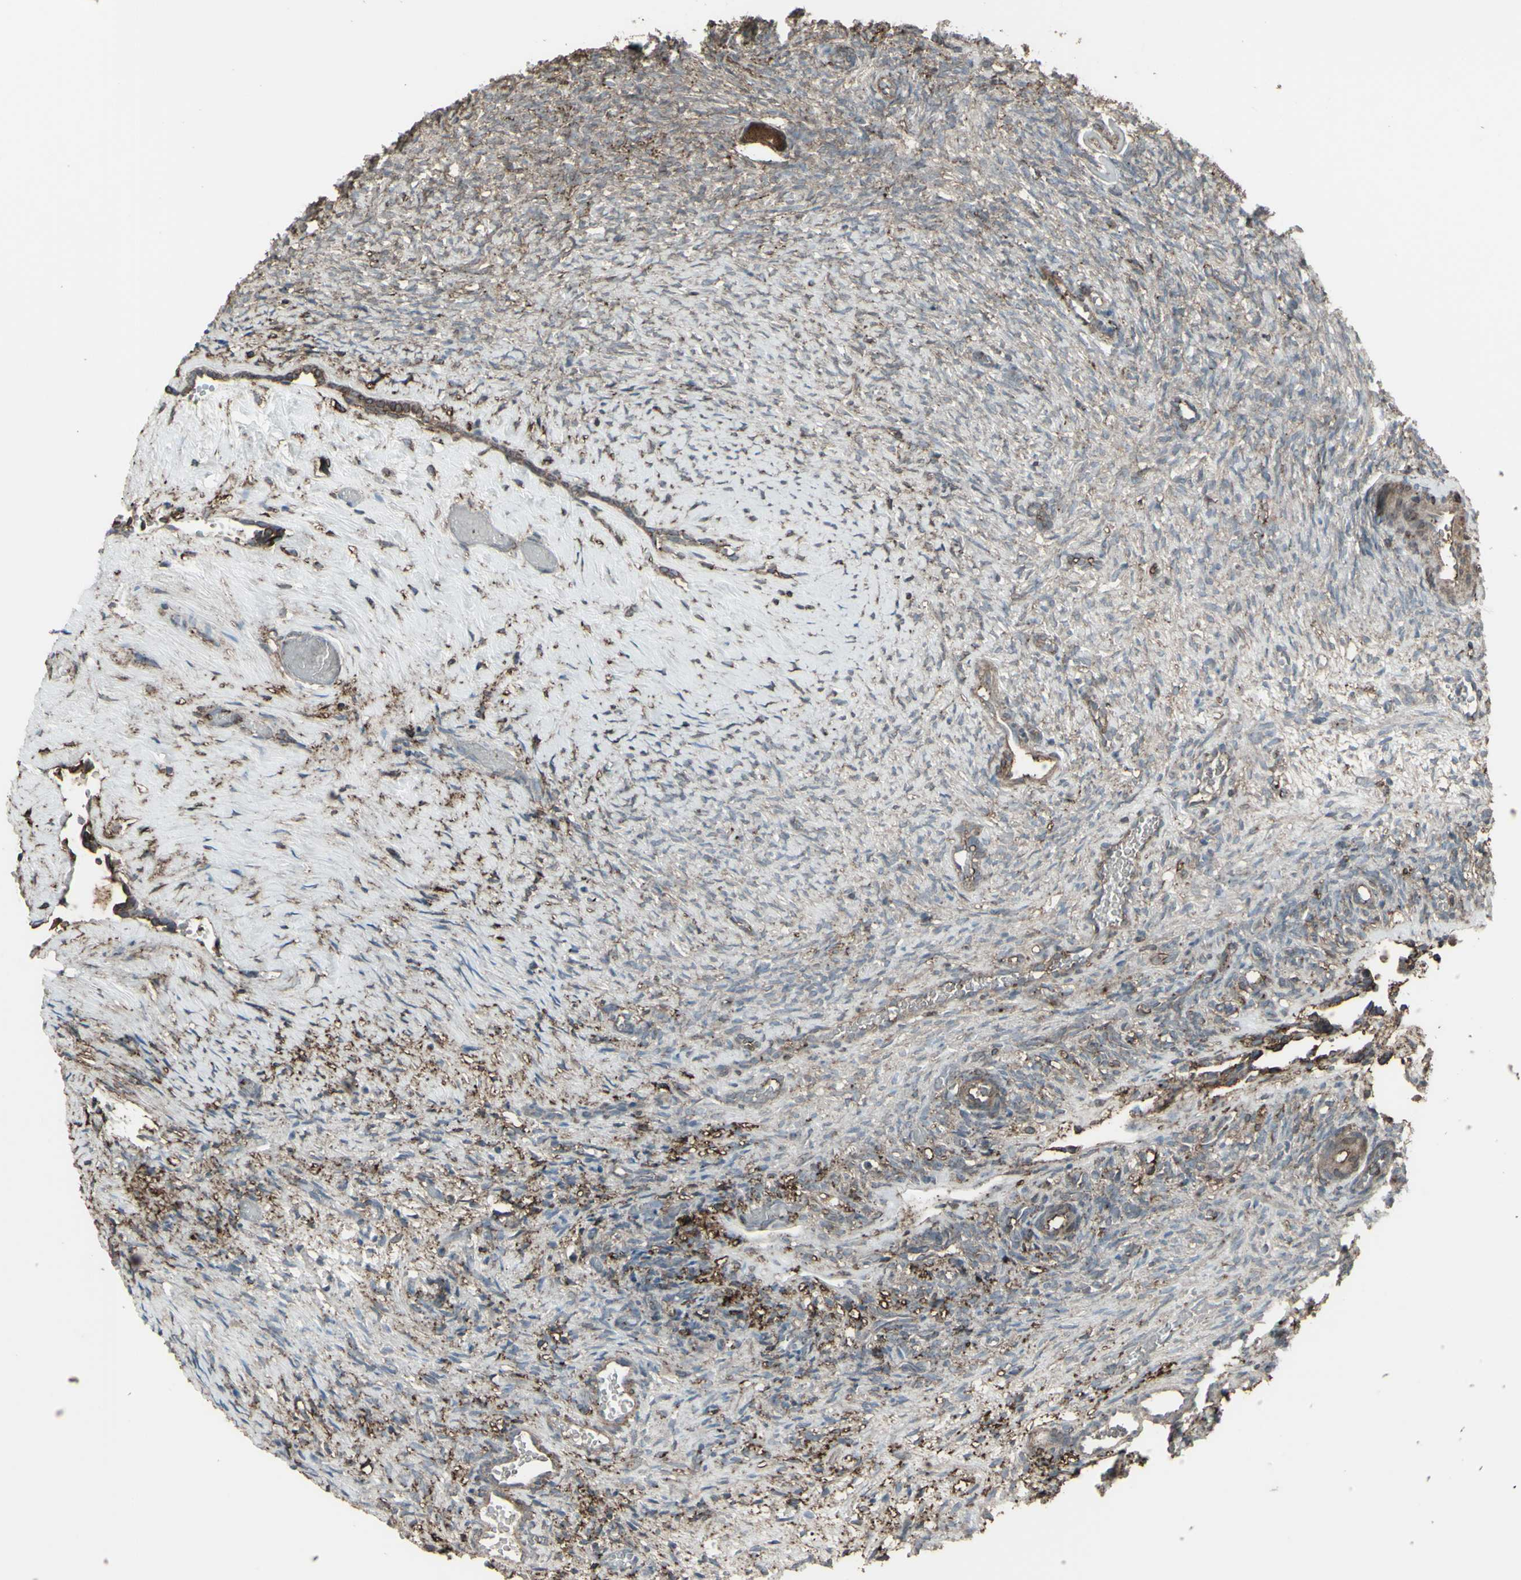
{"staining": {"intensity": "moderate", "quantity": "25%-75%", "location": "cytoplasmic/membranous"}, "tissue": "ovary", "cell_type": "Ovarian stroma cells", "image_type": "normal", "snomed": [{"axis": "morphology", "description": "Normal tissue, NOS"}, {"axis": "topography", "description": "Ovary"}], "caption": "Approximately 25%-75% of ovarian stroma cells in unremarkable ovary show moderate cytoplasmic/membranous protein expression as visualized by brown immunohistochemical staining.", "gene": "SMO", "patient": {"sex": "female", "age": 35}}